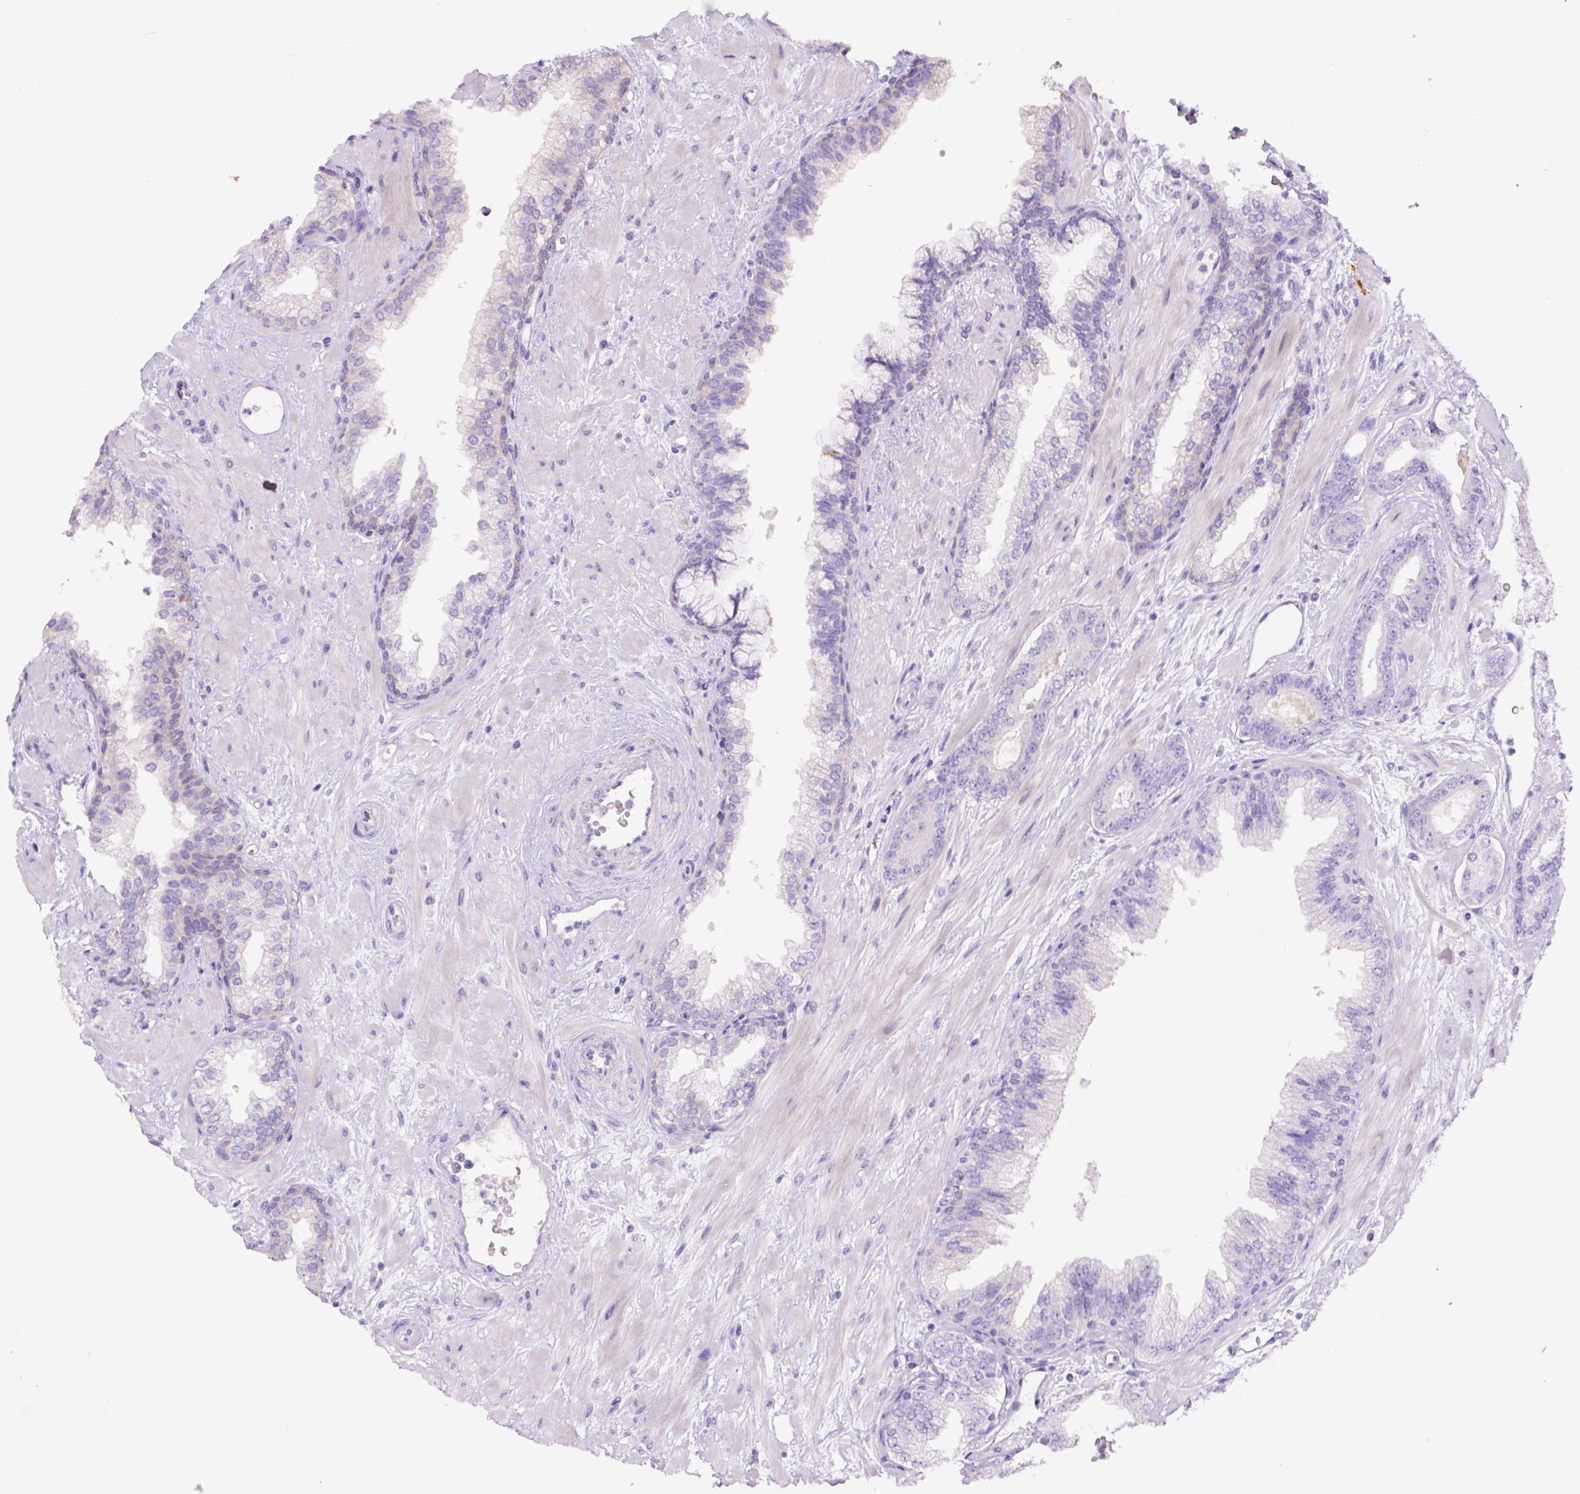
{"staining": {"intensity": "negative", "quantity": "none", "location": "none"}, "tissue": "prostate cancer", "cell_type": "Tumor cells", "image_type": "cancer", "snomed": [{"axis": "morphology", "description": "Adenocarcinoma, Low grade"}, {"axis": "topography", "description": "Prostate"}], "caption": "Micrograph shows no protein positivity in tumor cells of adenocarcinoma (low-grade) (prostate) tissue. (Brightfield microscopy of DAB immunohistochemistry at high magnification).", "gene": "CD40", "patient": {"sex": "male", "age": 61}}